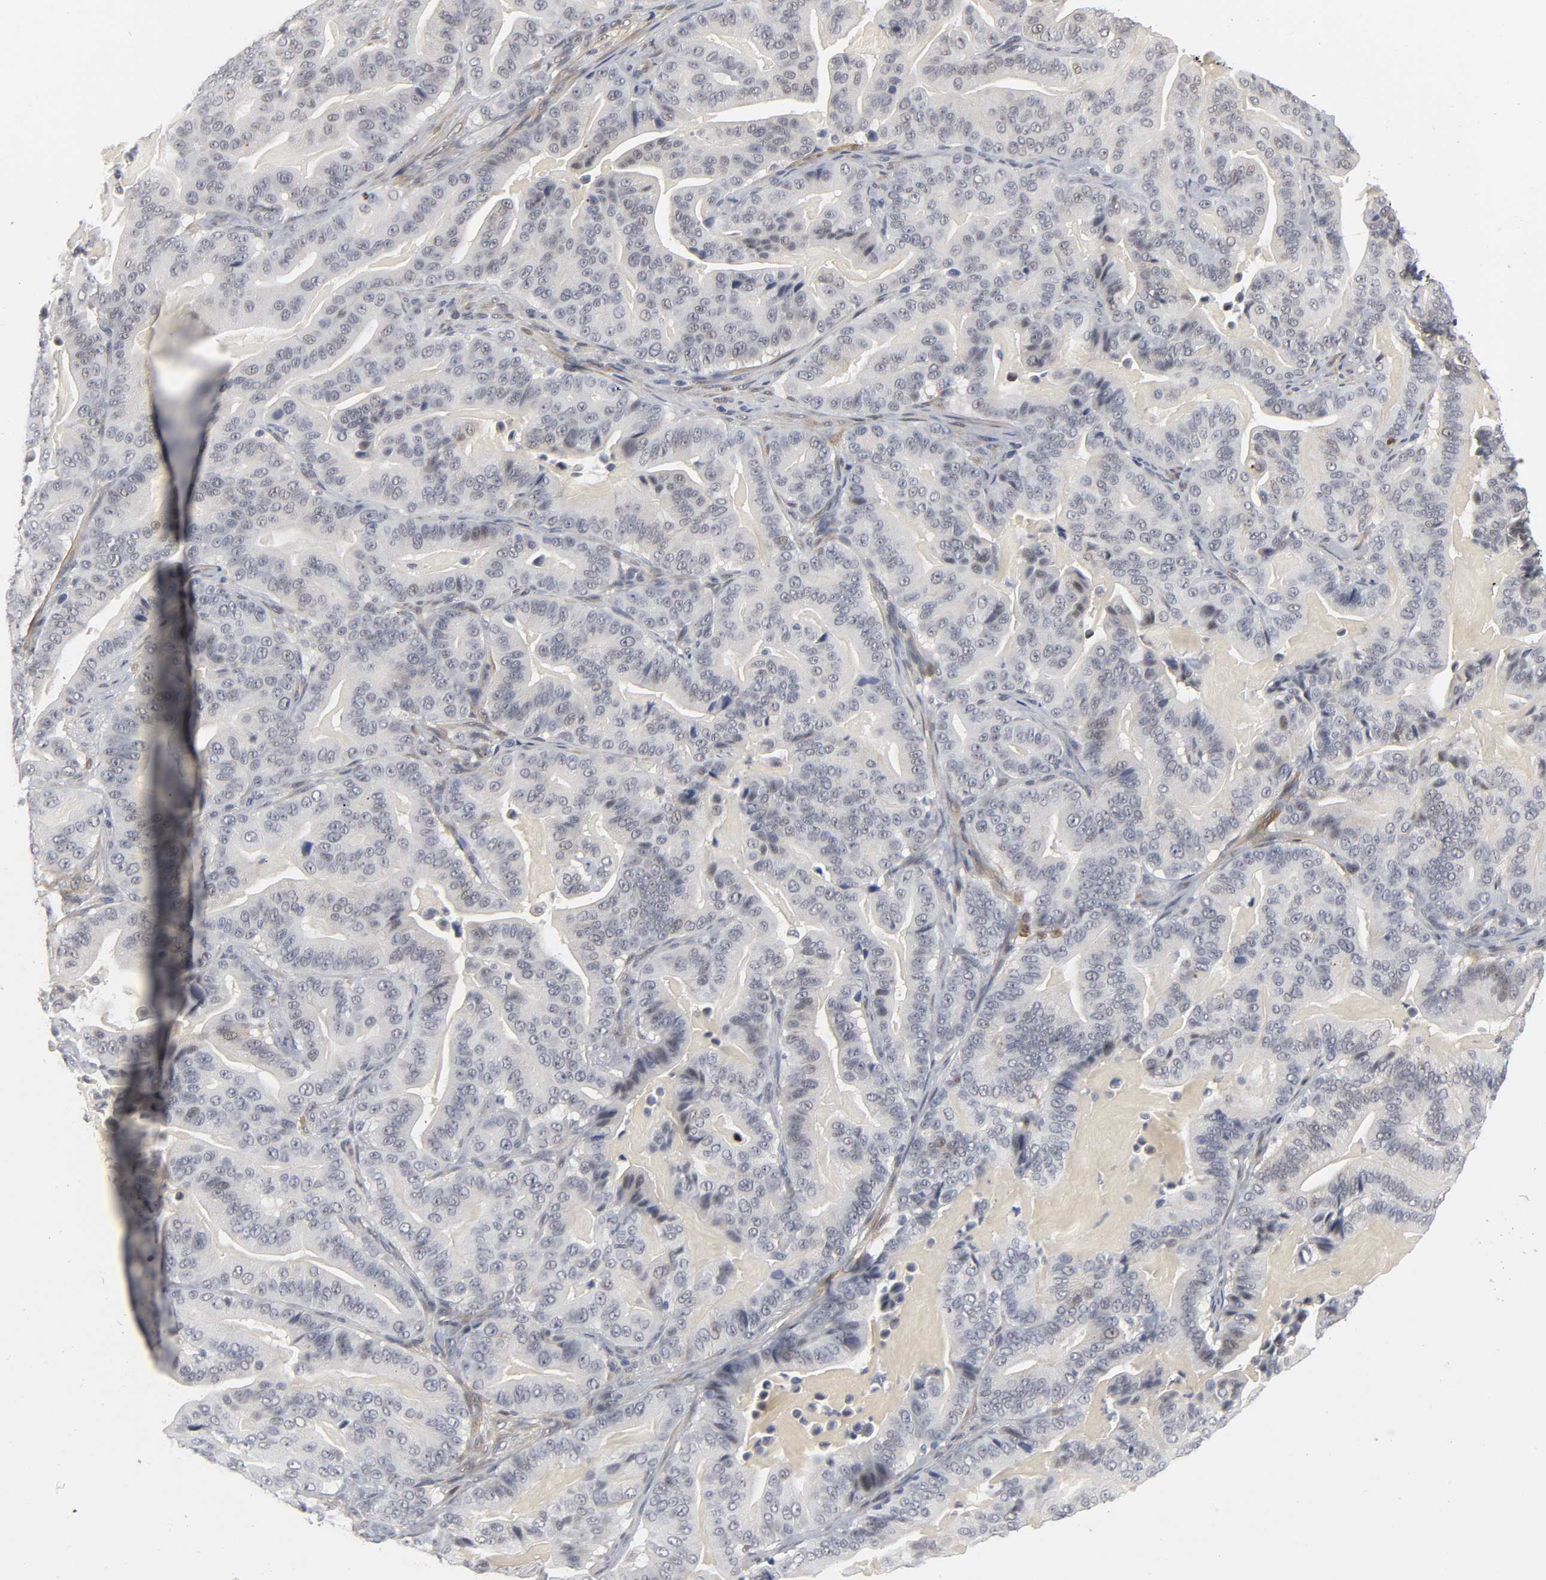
{"staining": {"intensity": "negative", "quantity": "none", "location": "none"}, "tissue": "pancreatic cancer", "cell_type": "Tumor cells", "image_type": "cancer", "snomed": [{"axis": "morphology", "description": "Adenocarcinoma, NOS"}, {"axis": "topography", "description": "Pancreas"}], "caption": "Immunohistochemistry (IHC) histopathology image of pancreatic cancer (adenocarcinoma) stained for a protein (brown), which displays no expression in tumor cells.", "gene": "PDLIM3", "patient": {"sex": "male", "age": 63}}